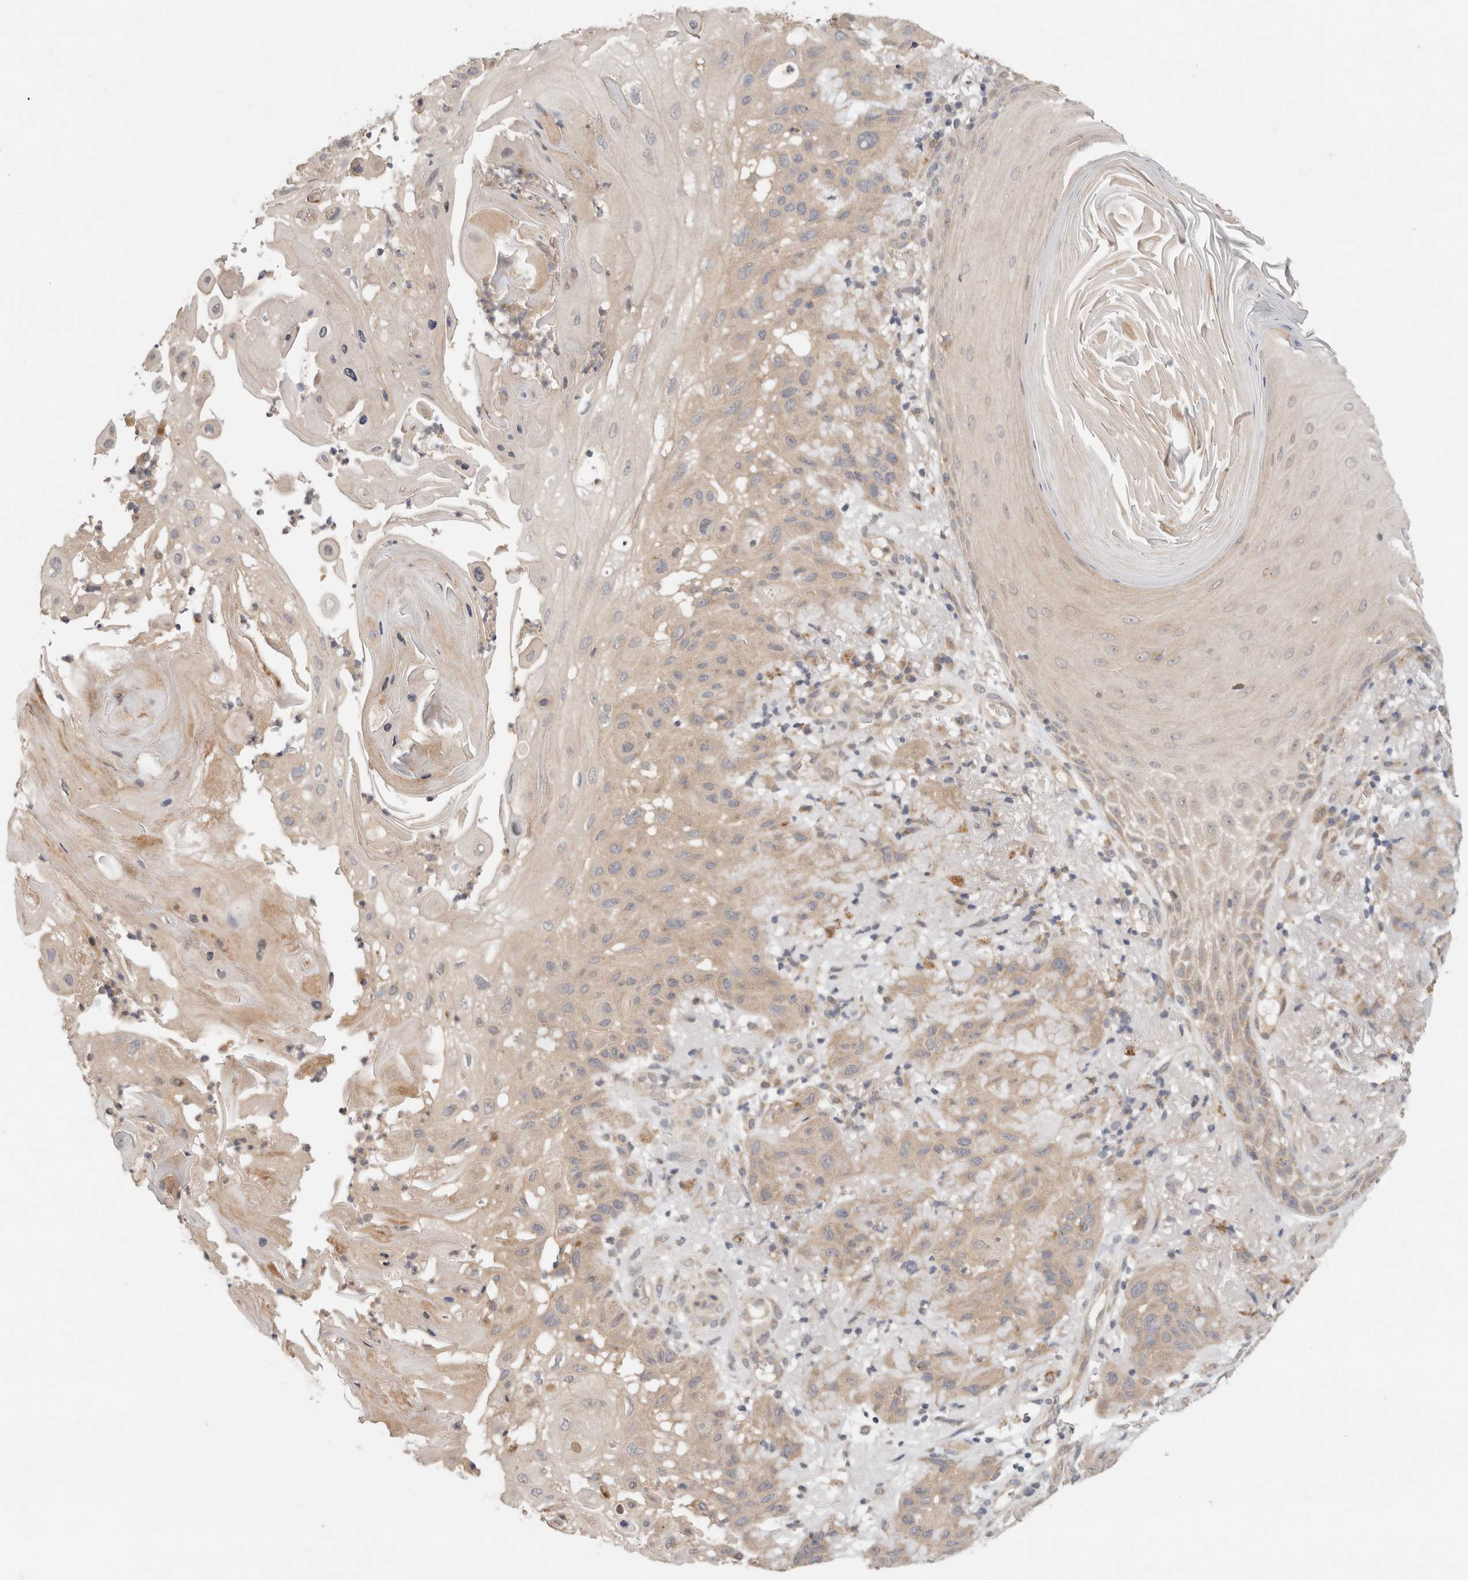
{"staining": {"intensity": "weak", "quantity": "25%-75%", "location": "cytoplasmic/membranous"}, "tissue": "skin cancer", "cell_type": "Tumor cells", "image_type": "cancer", "snomed": [{"axis": "morphology", "description": "Normal tissue, NOS"}, {"axis": "morphology", "description": "Squamous cell carcinoma, NOS"}, {"axis": "topography", "description": "Skin"}], "caption": "The photomicrograph displays a brown stain indicating the presence of a protein in the cytoplasmic/membranous of tumor cells in skin cancer (squamous cell carcinoma).", "gene": "SGK1", "patient": {"sex": "female", "age": 96}}